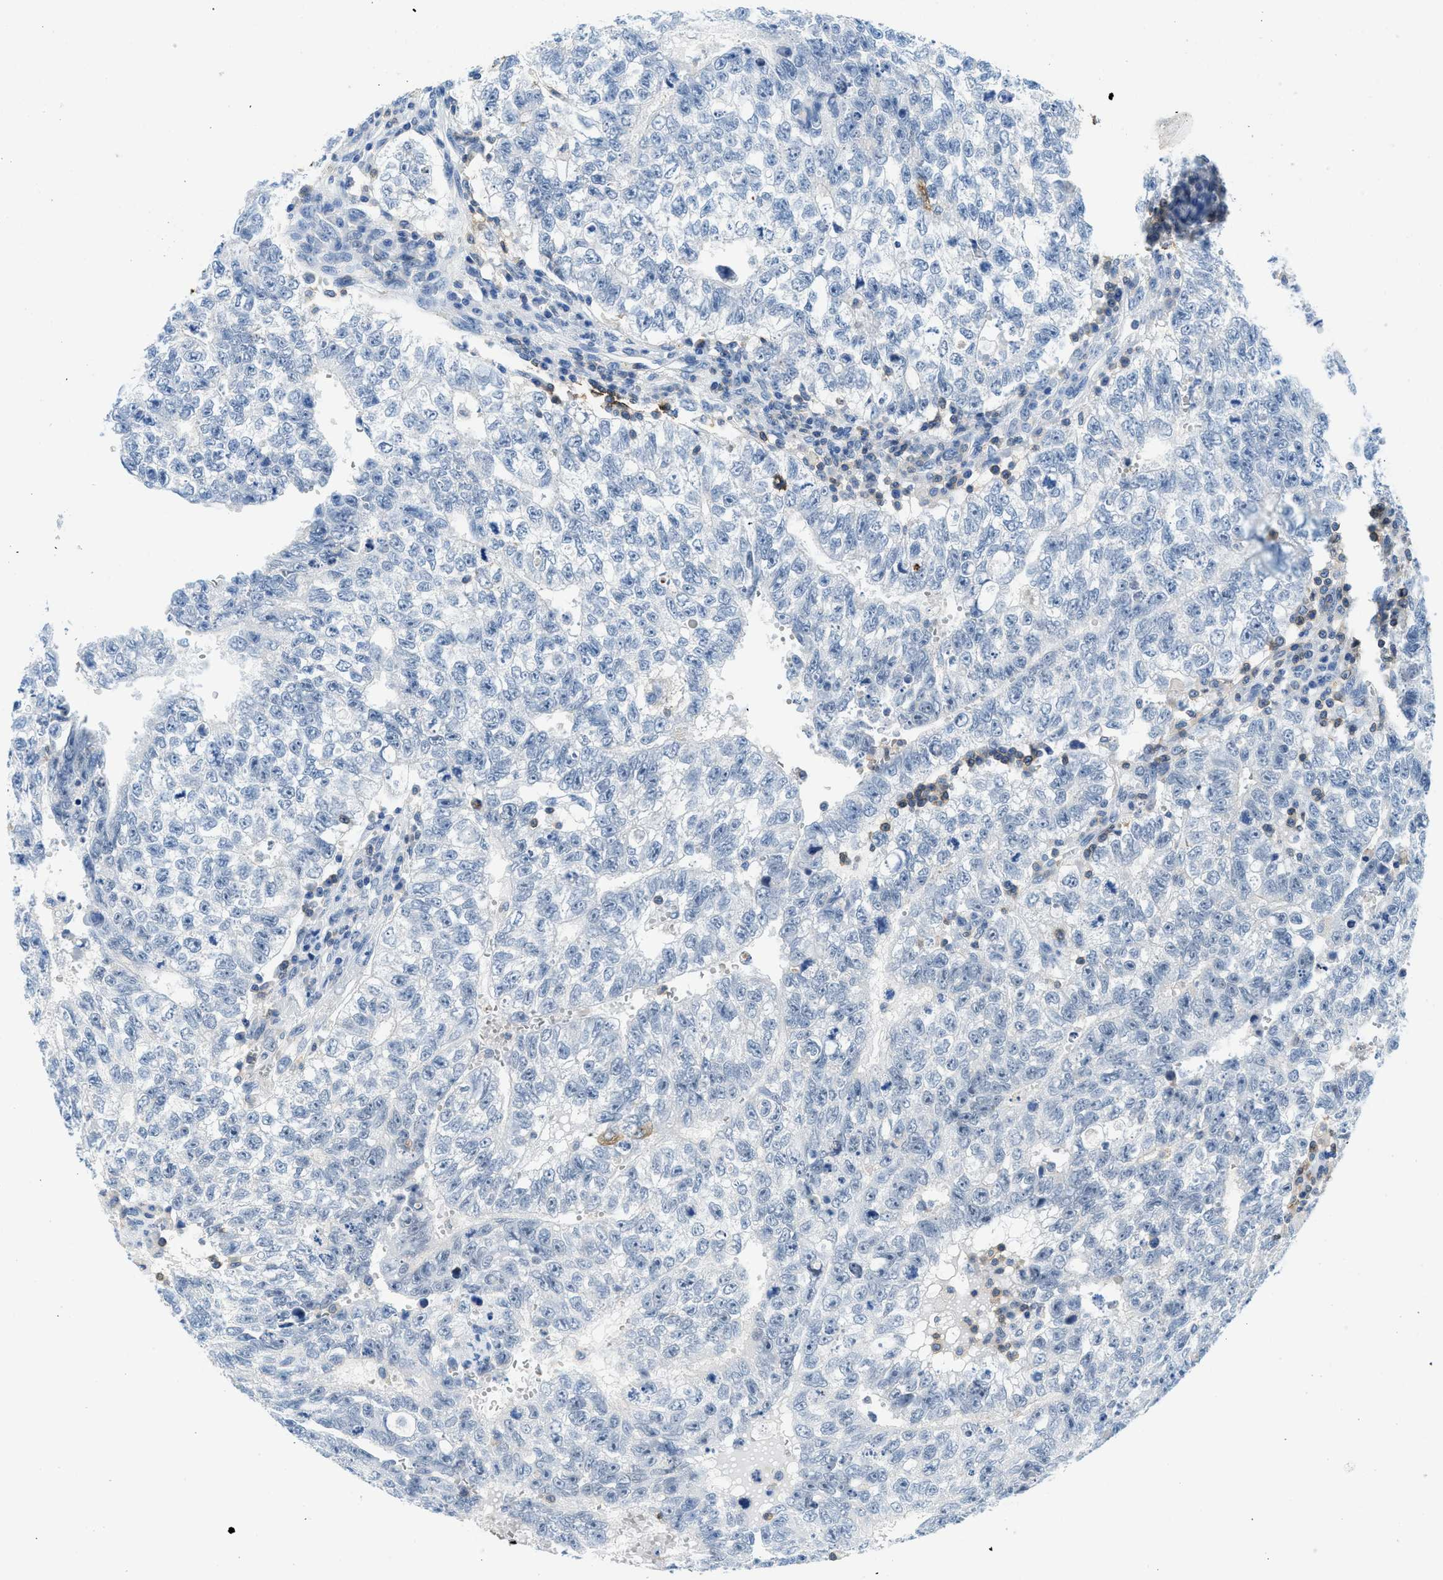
{"staining": {"intensity": "negative", "quantity": "none", "location": "none"}, "tissue": "testis cancer", "cell_type": "Tumor cells", "image_type": "cancer", "snomed": [{"axis": "morphology", "description": "Seminoma, NOS"}, {"axis": "morphology", "description": "Carcinoma, Embryonal, NOS"}, {"axis": "topography", "description": "Testis"}], "caption": "Immunohistochemistry micrograph of testis cancer (seminoma) stained for a protein (brown), which demonstrates no staining in tumor cells.", "gene": "FAM151A", "patient": {"sex": "male", "age": 38}}